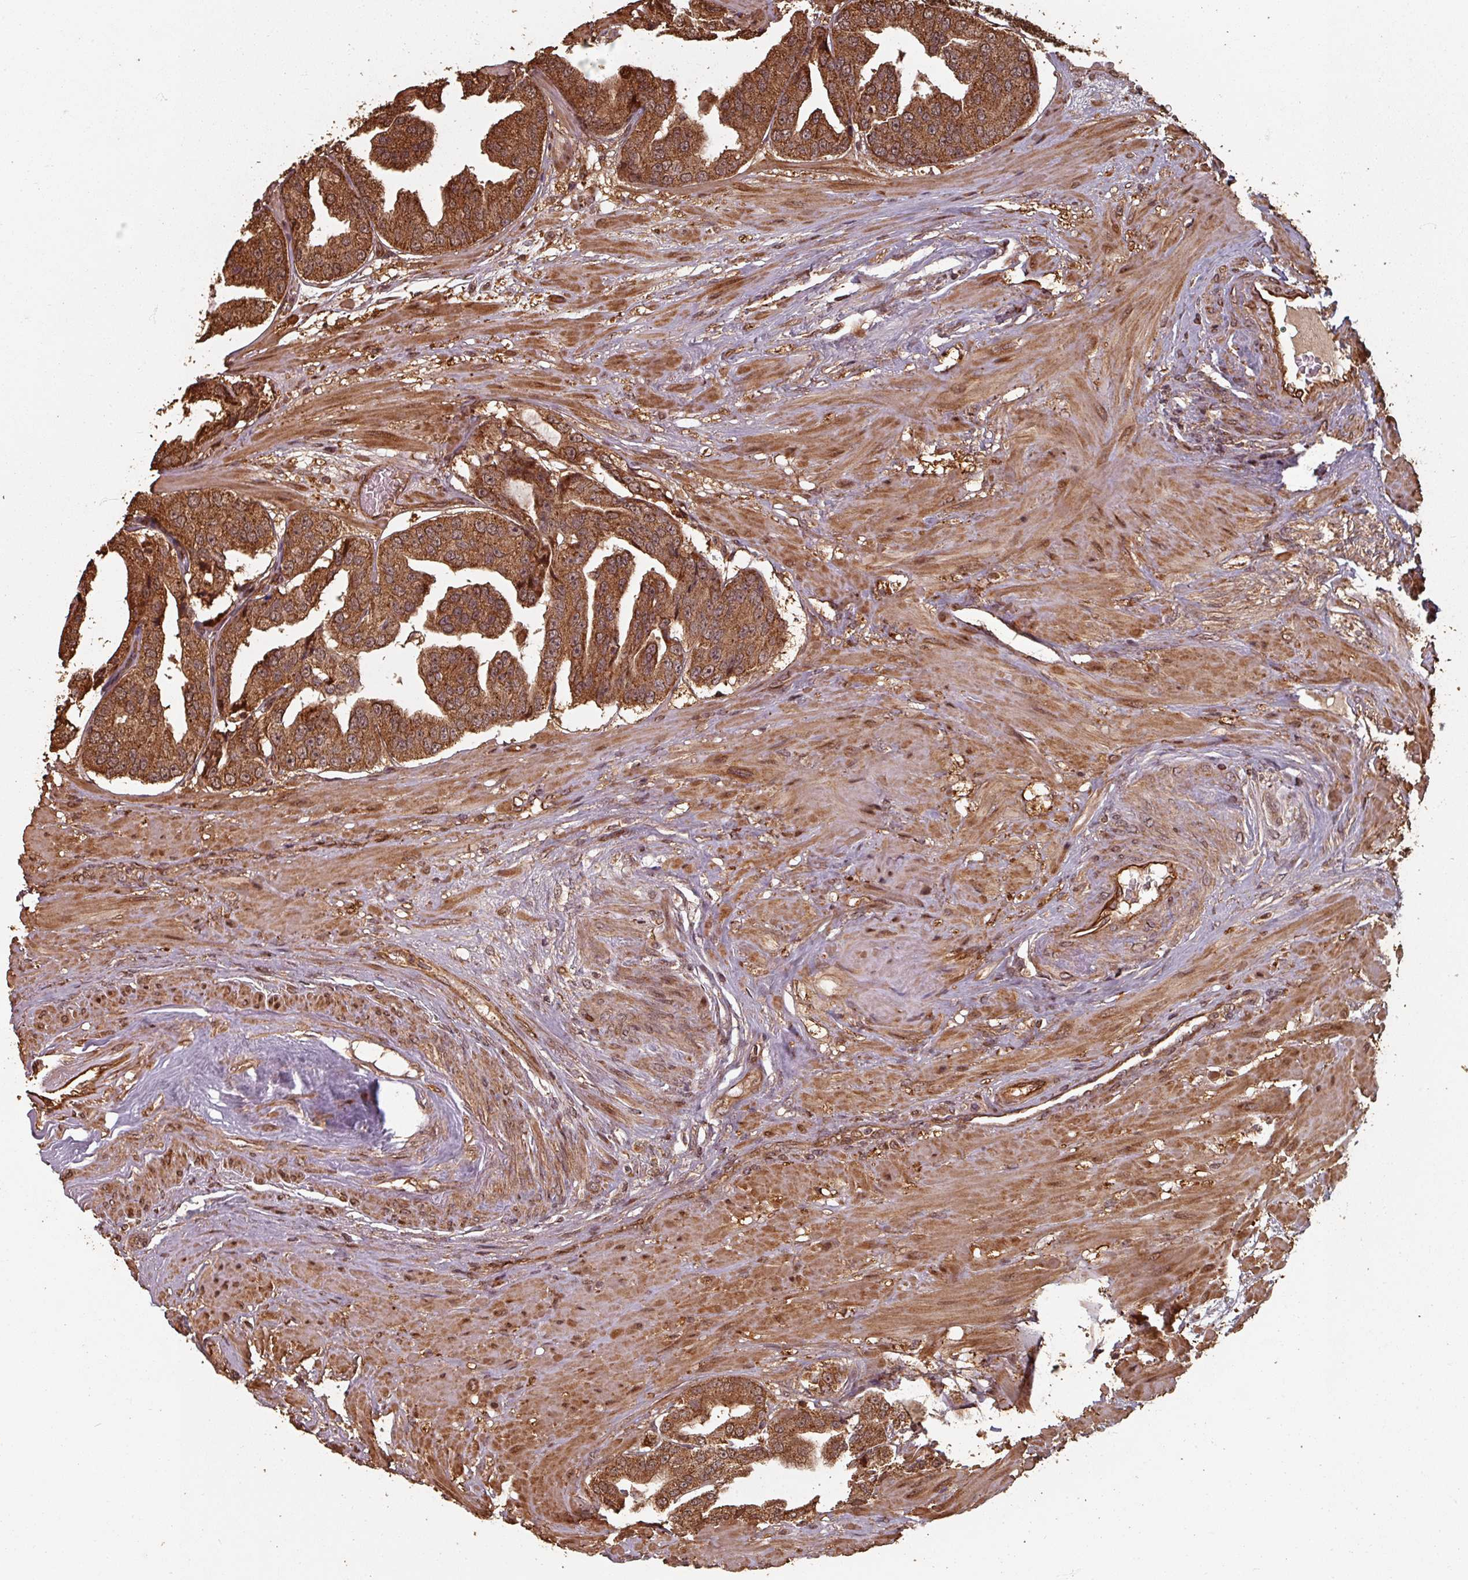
{"staining": {"intensity": "strong", "quantity": ">75%", "location": "cytoplasmic/membranous,nuclear"}, "tissue": "prostate cancer", "cell_type": "Tumor cells", "image_type": "cancer", "snomed": [{"axis": "morphology", "description": "Adenocarcinoma, High grade"}, {"axis": "topography", "description": "Prostate"}], "caption": "High-magnification brightfield microscopy of adenocarcinoma (high-grade) (prostate) stained with DAB (3,3'-diaminobenzidine) (brown) and counterstained with hematoxylin (blue). tumor cells exhibit strong cytoplasmic/membranous and nuclear positivity is seen in approximately>75% of cells.", "gene": "EID1", "patient": {"sex": "male", "age": 63}}